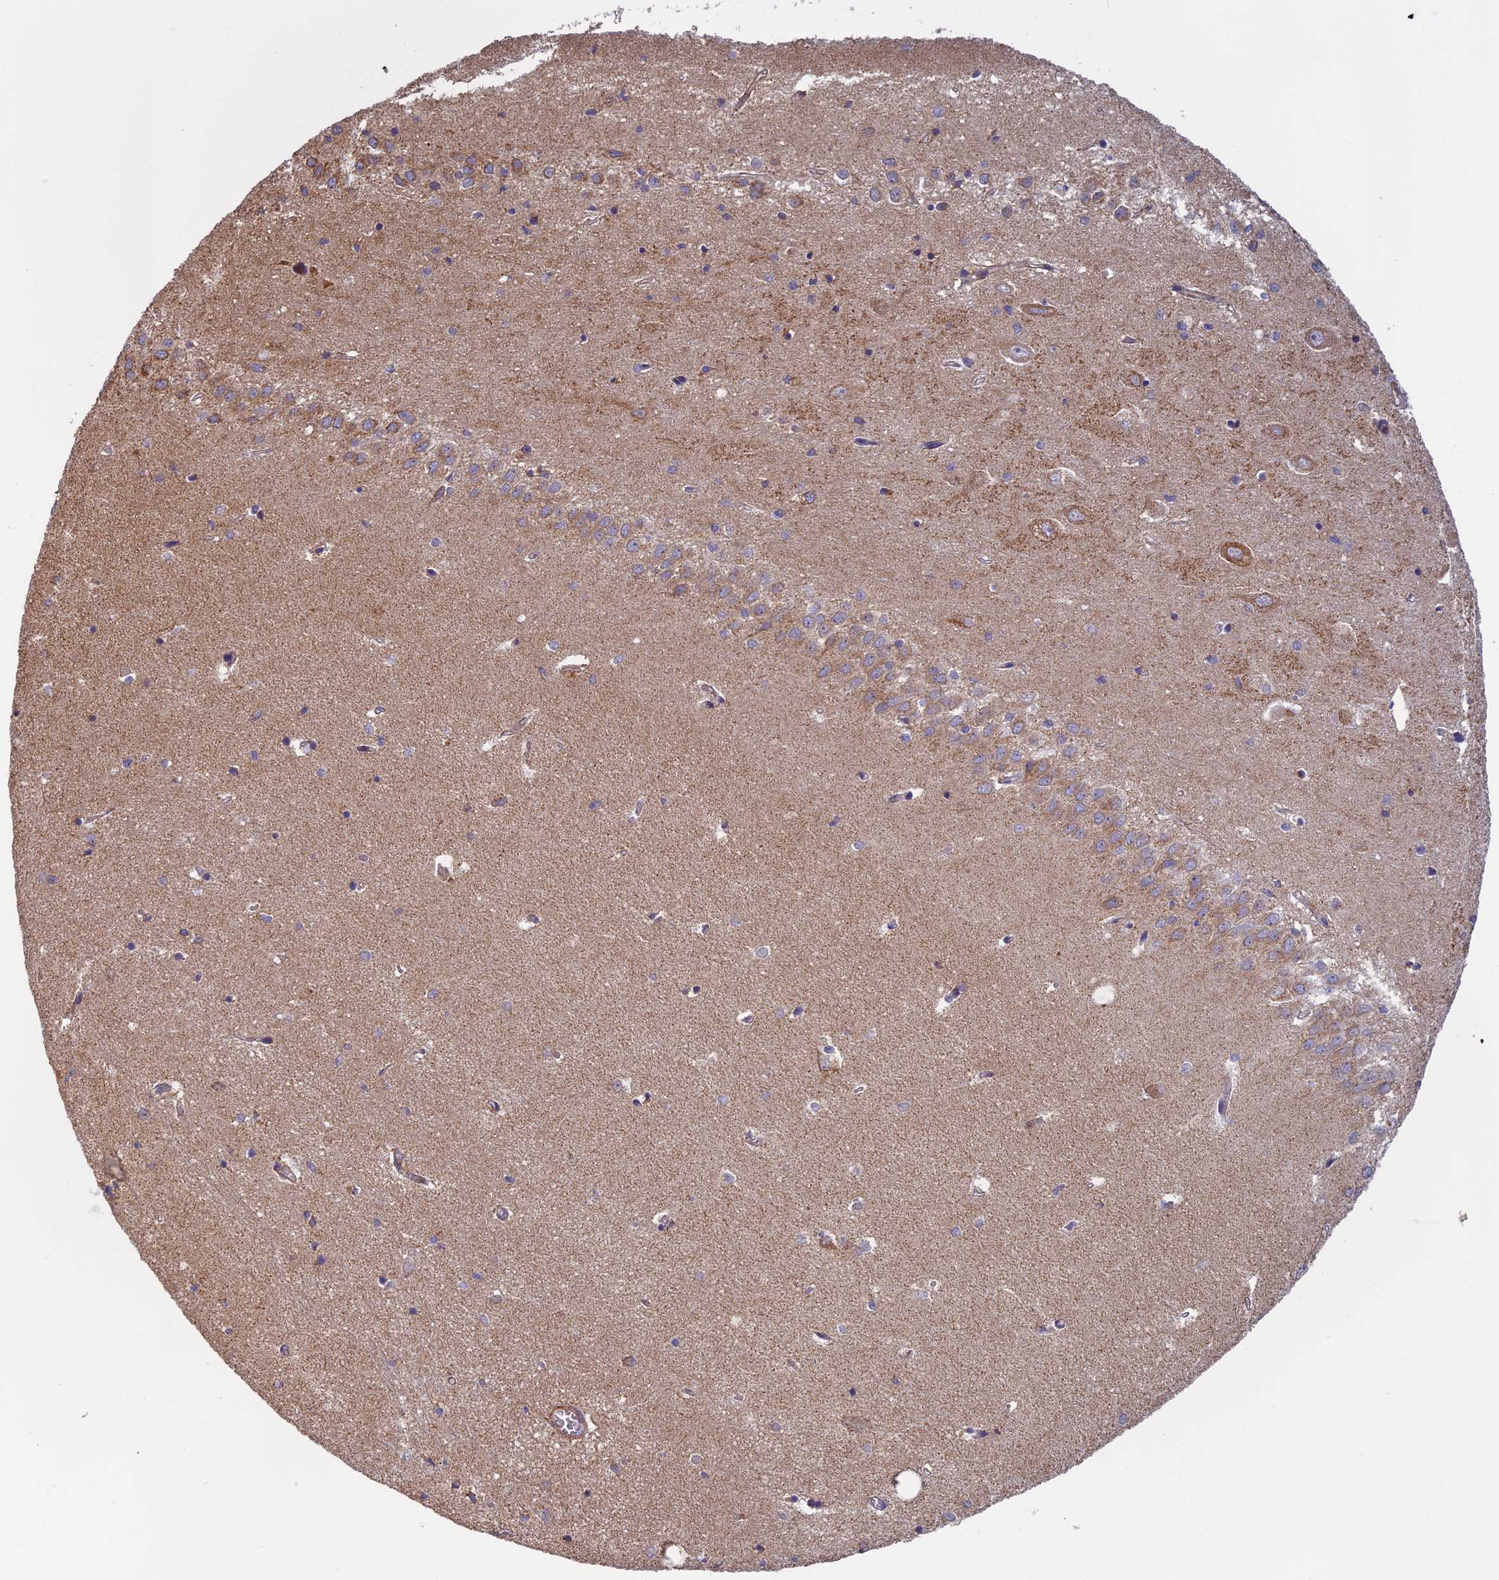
{"staining": {"intensity": "weak", "quantity": "<25%", "location": "cytoplasmic/membranous"}, "tissue": "hippocampus", "cell_type": "Glial cells", "image_type": "normal", "snomed": [{"axis": "morphology", "description": "Normal tissue, NOS"}, {"axis": "topography", "description": "Hippocampus"}], "caption": "DAB immunohistochemical staining of unremarkable human hippocampus shows no significant staining in glial cells. (Stains: DAB (3,3'-diaminobenzidine) immunohistochemistry (IHC) with hematoxylin counter stain, Microscopy: brightfield microscopy at high magnification).", "gene": "EDAR", "patient": {"sex": "female", "age": 64}}